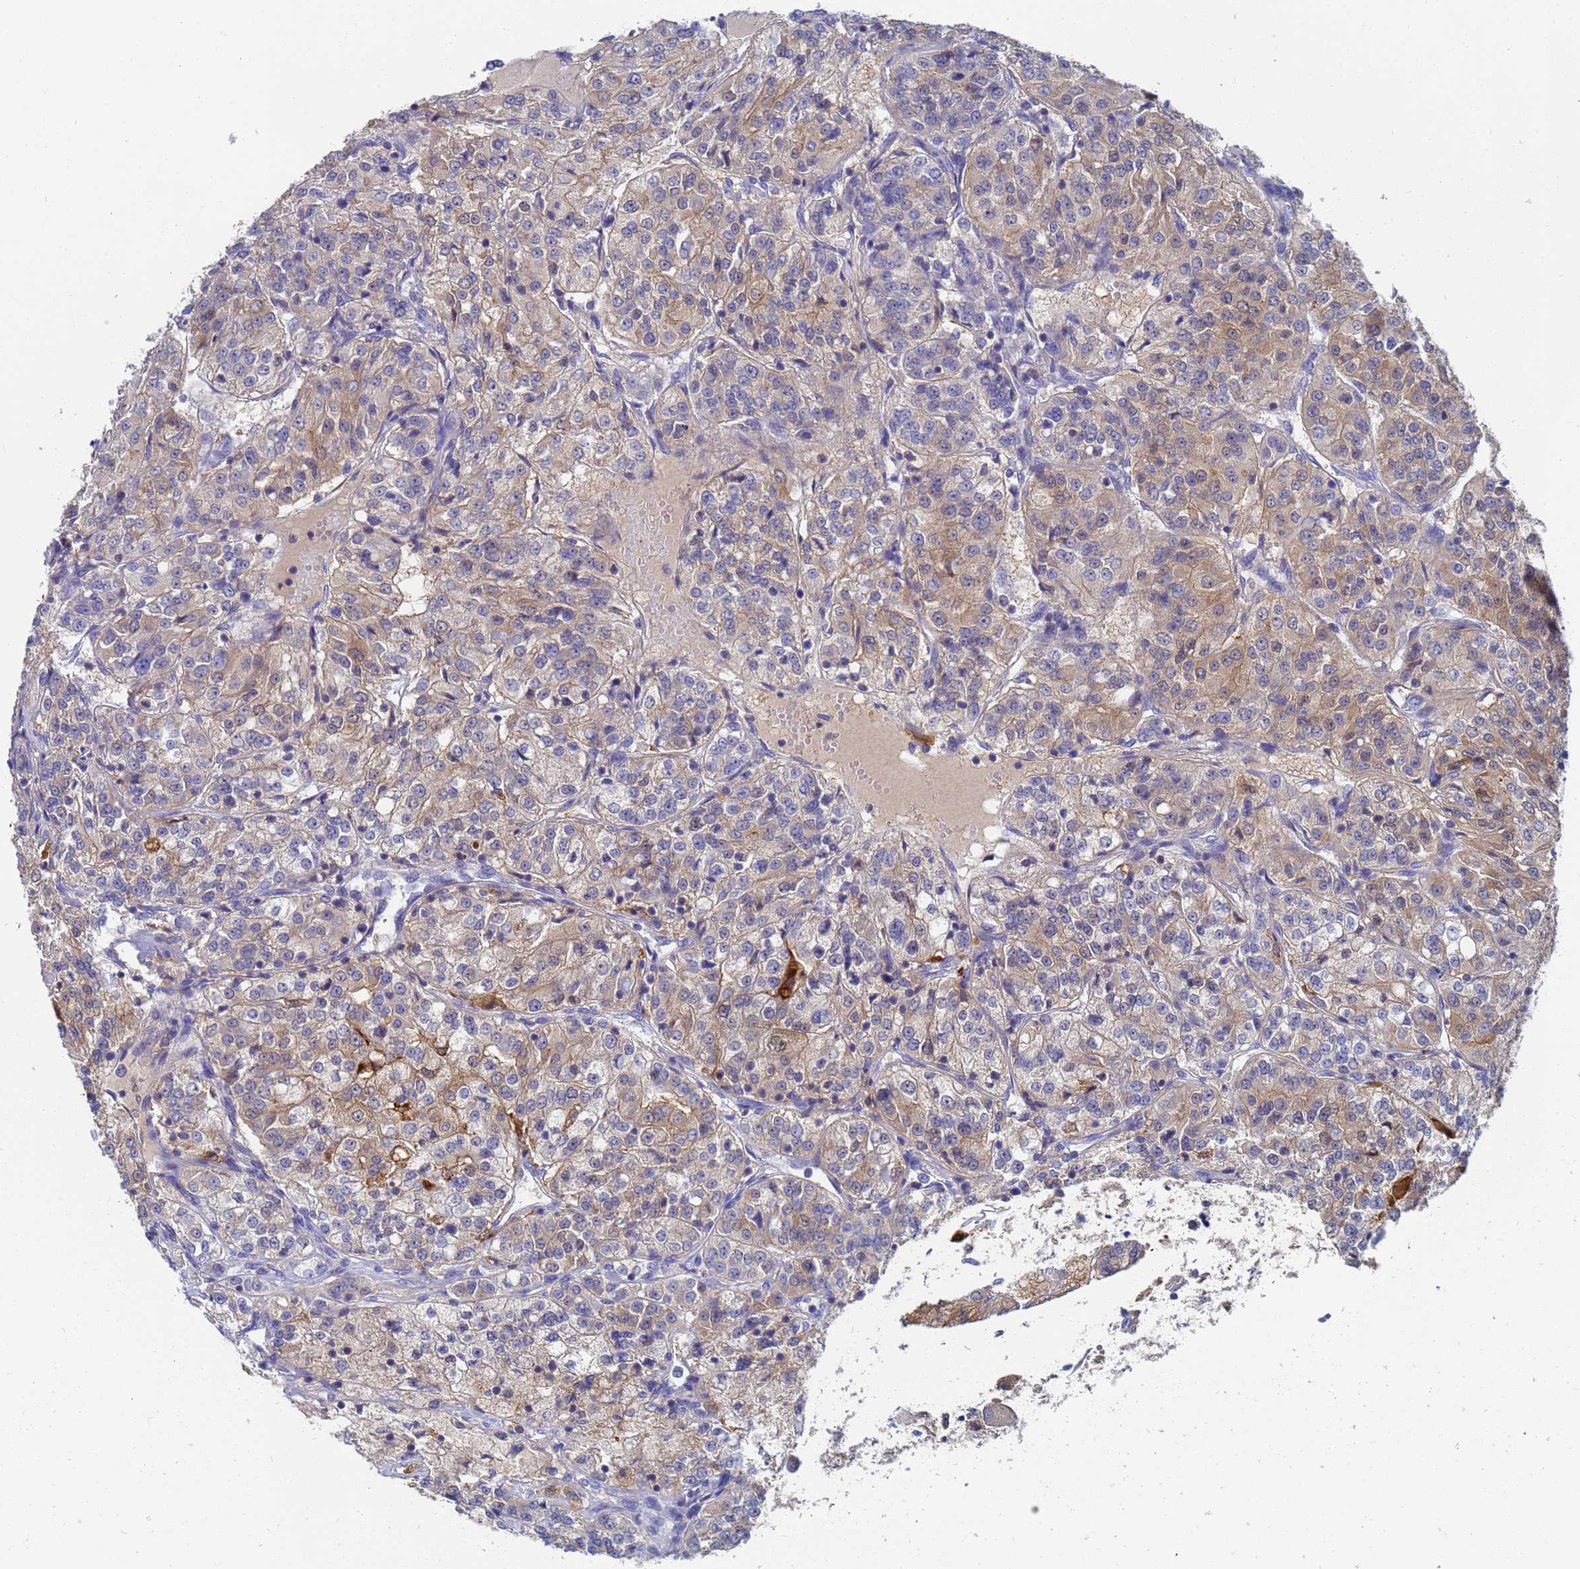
{"staining": {"intensity": "moderate", "quantity": "25%-75%", "location": "cytoplasmic/membranous"}, "tissue": "renal cancer", "cell_type": "Tumor cells", "image_type": "cancer", "snomed": [{"axis": "morphology", "description": "Adenocarcinoma, NOS"}, {"axis": "topography", "description": "Kidney"}], "caption": "Renal cancer (adenocarcinoma) stained with a brown dye shows moderate cytoplasmic/membranous positive expression in approximately 25%-75% of tumor cells.", "gene": "GCHFR", "patient": {"sex": "female", "age": 63}}